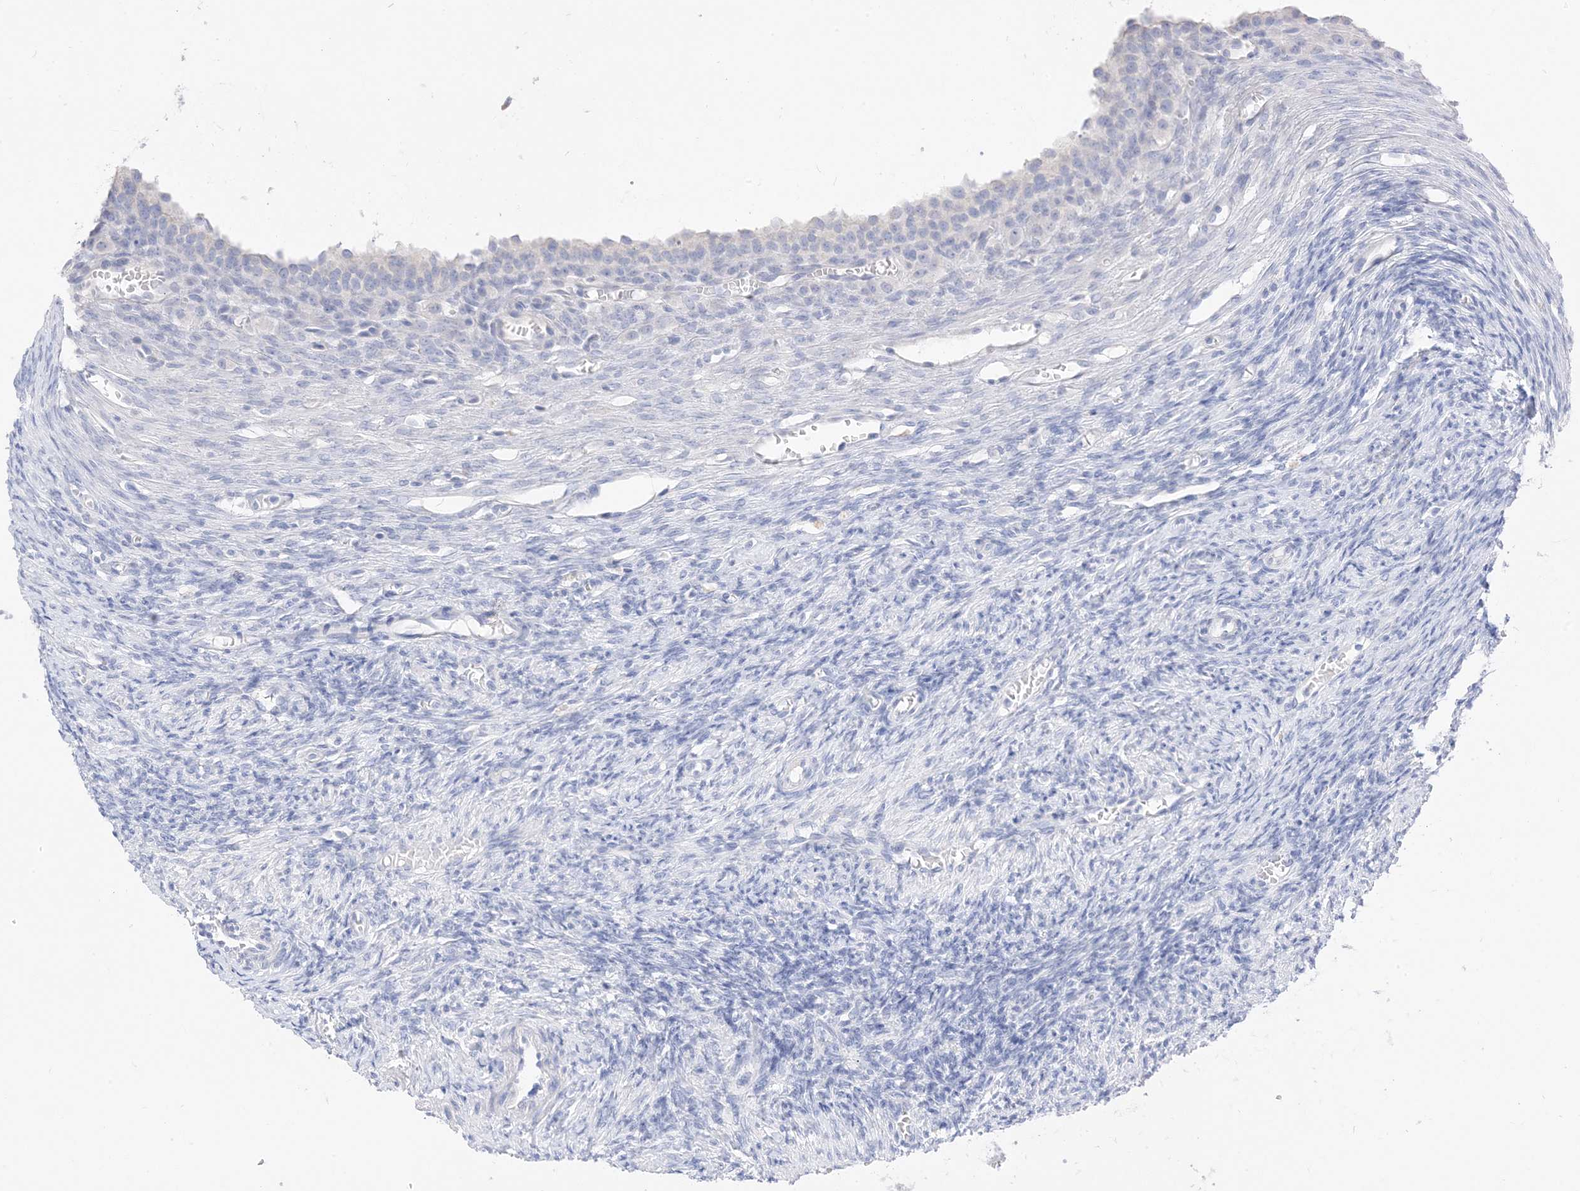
{"staining": {"intensity": "negative", "quantity": "none", "location": "none"}, "tissue": "ovary", "cell_type": "Follicle cells", "image_type": "normal", "snomed": [{"axis": "morphology", "description": "Normal tissue, NOS"}, {"axis": "topography", "description": "Ovary"}], "caption": "IHC photomicrograph of unremarkable ovary: ovary stained with DAB displays no significant protein positivity in follicle cells. (Stains: DAB IHC with hematoxylin counter stain, Microscopy: brightfield microscopy at high magnification).", "gene": "MUC17", "patient": {"sex": "female", "age": 27}}